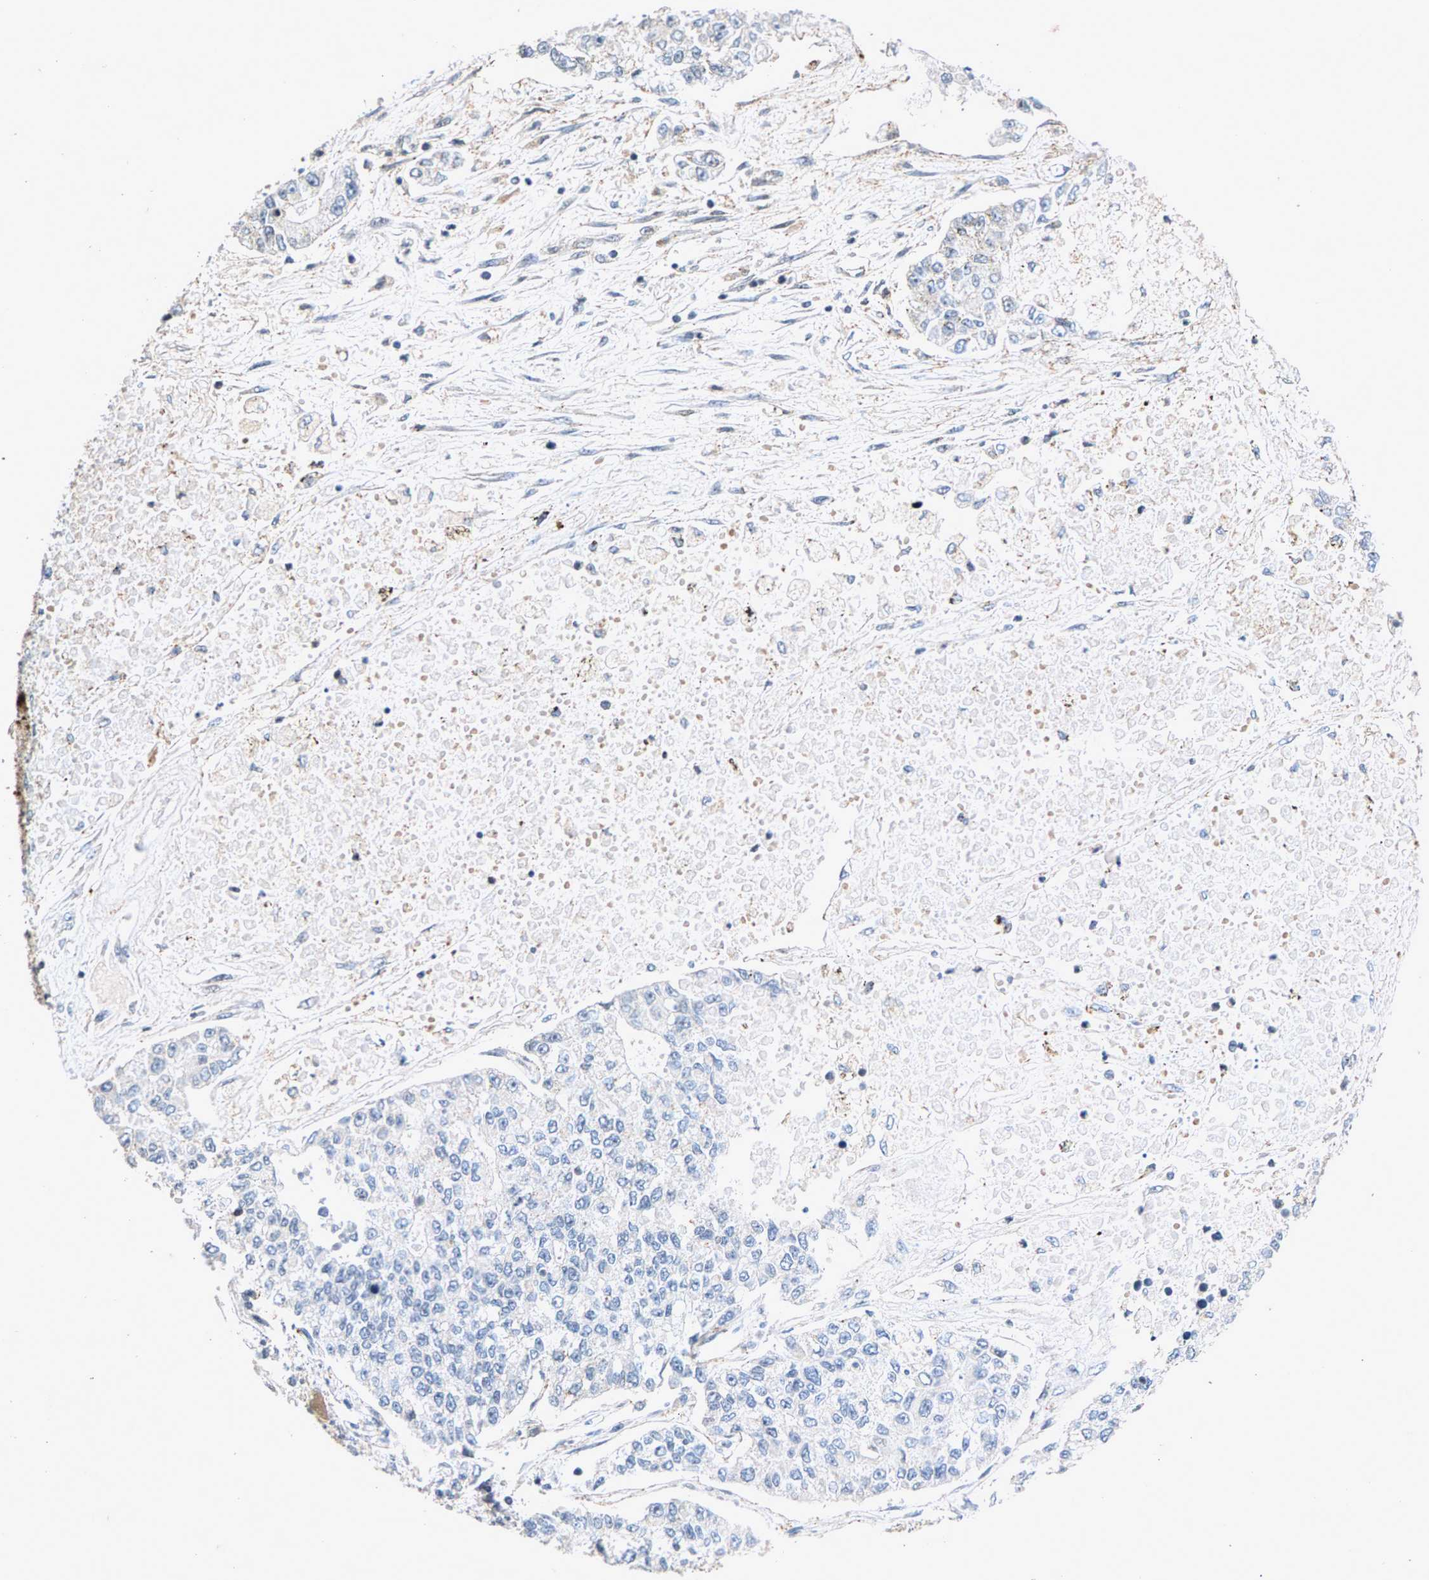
{"staining": {"intensity": "negative", "quantity": "none", "location": "none"}, "tissue": "lung cancer", "cell_type": "Tumor cells", "image_type": "cancer", "snomed": [{"axis": "morphology", "description": "Adenocarcinoma, NOS"}, {"axis": "topography", "description": "Lung"}], "caption": "Lung cancer was stained to show a protein in brown. There is no significant expression in tumor cells. The staining is performed using DAB (3,3'-diaminobenzidine) brown chromogen with nuclei counter-stained in using hematoxylin.", "gene": "ZPR1", "patient": {"sex": "male", "age": 49}}